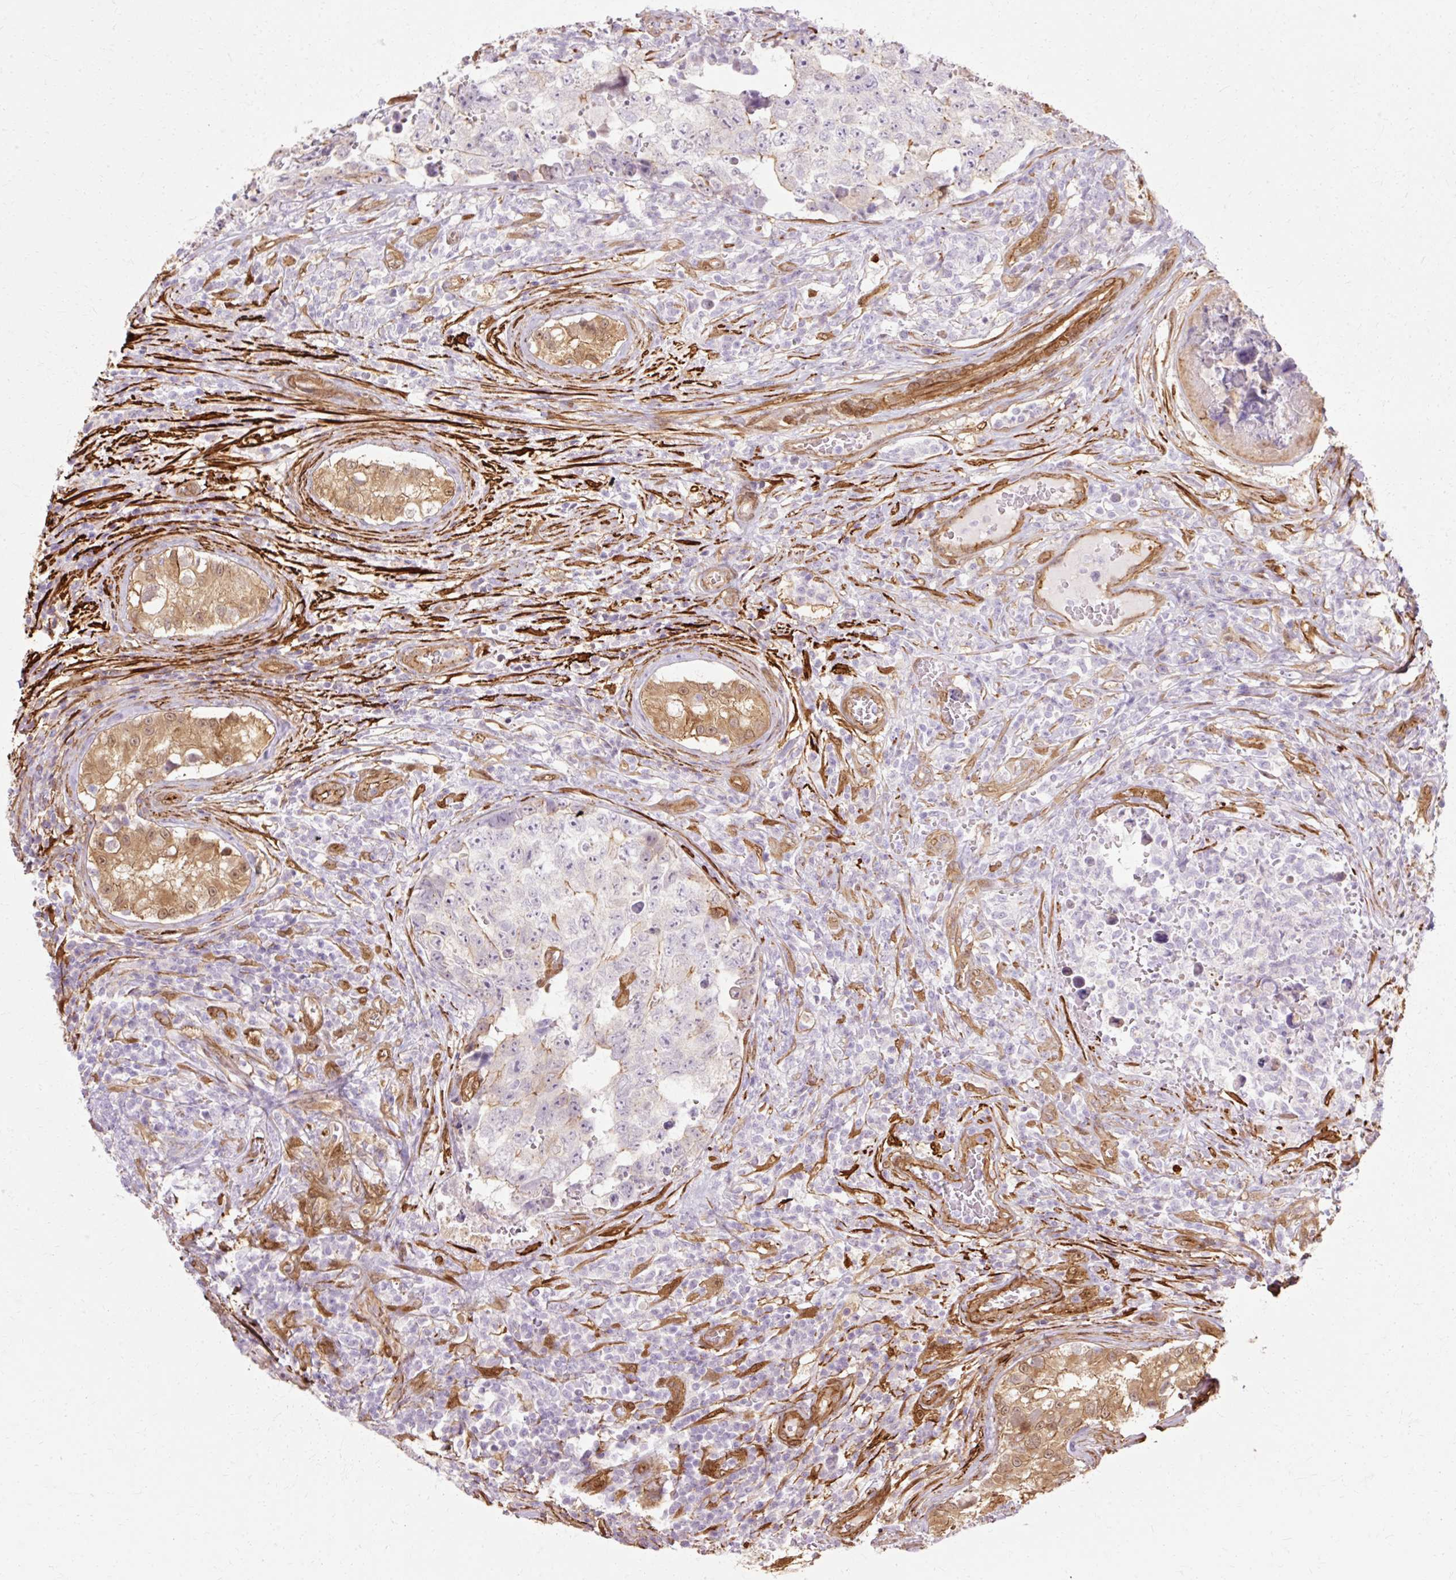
{"staining": {"intensity": "negative", "quantity": "none", "location": "none"}, "tissue": "testis cancer", "cell_type": "Tumor cells", "image_type": "cancer", "snomed": [{"axis": "morphology", "description": "Carcinoma, Embryonal, NOS"}, {"axis": "topography", "description": "Testis"}], "caption": "Histopathology image shows no significant protein positivity in tumor cells of testis cancer (embryonal carcinoma).", "gene": "CNN3", "patient": {"sex": "male", "age": 25}}